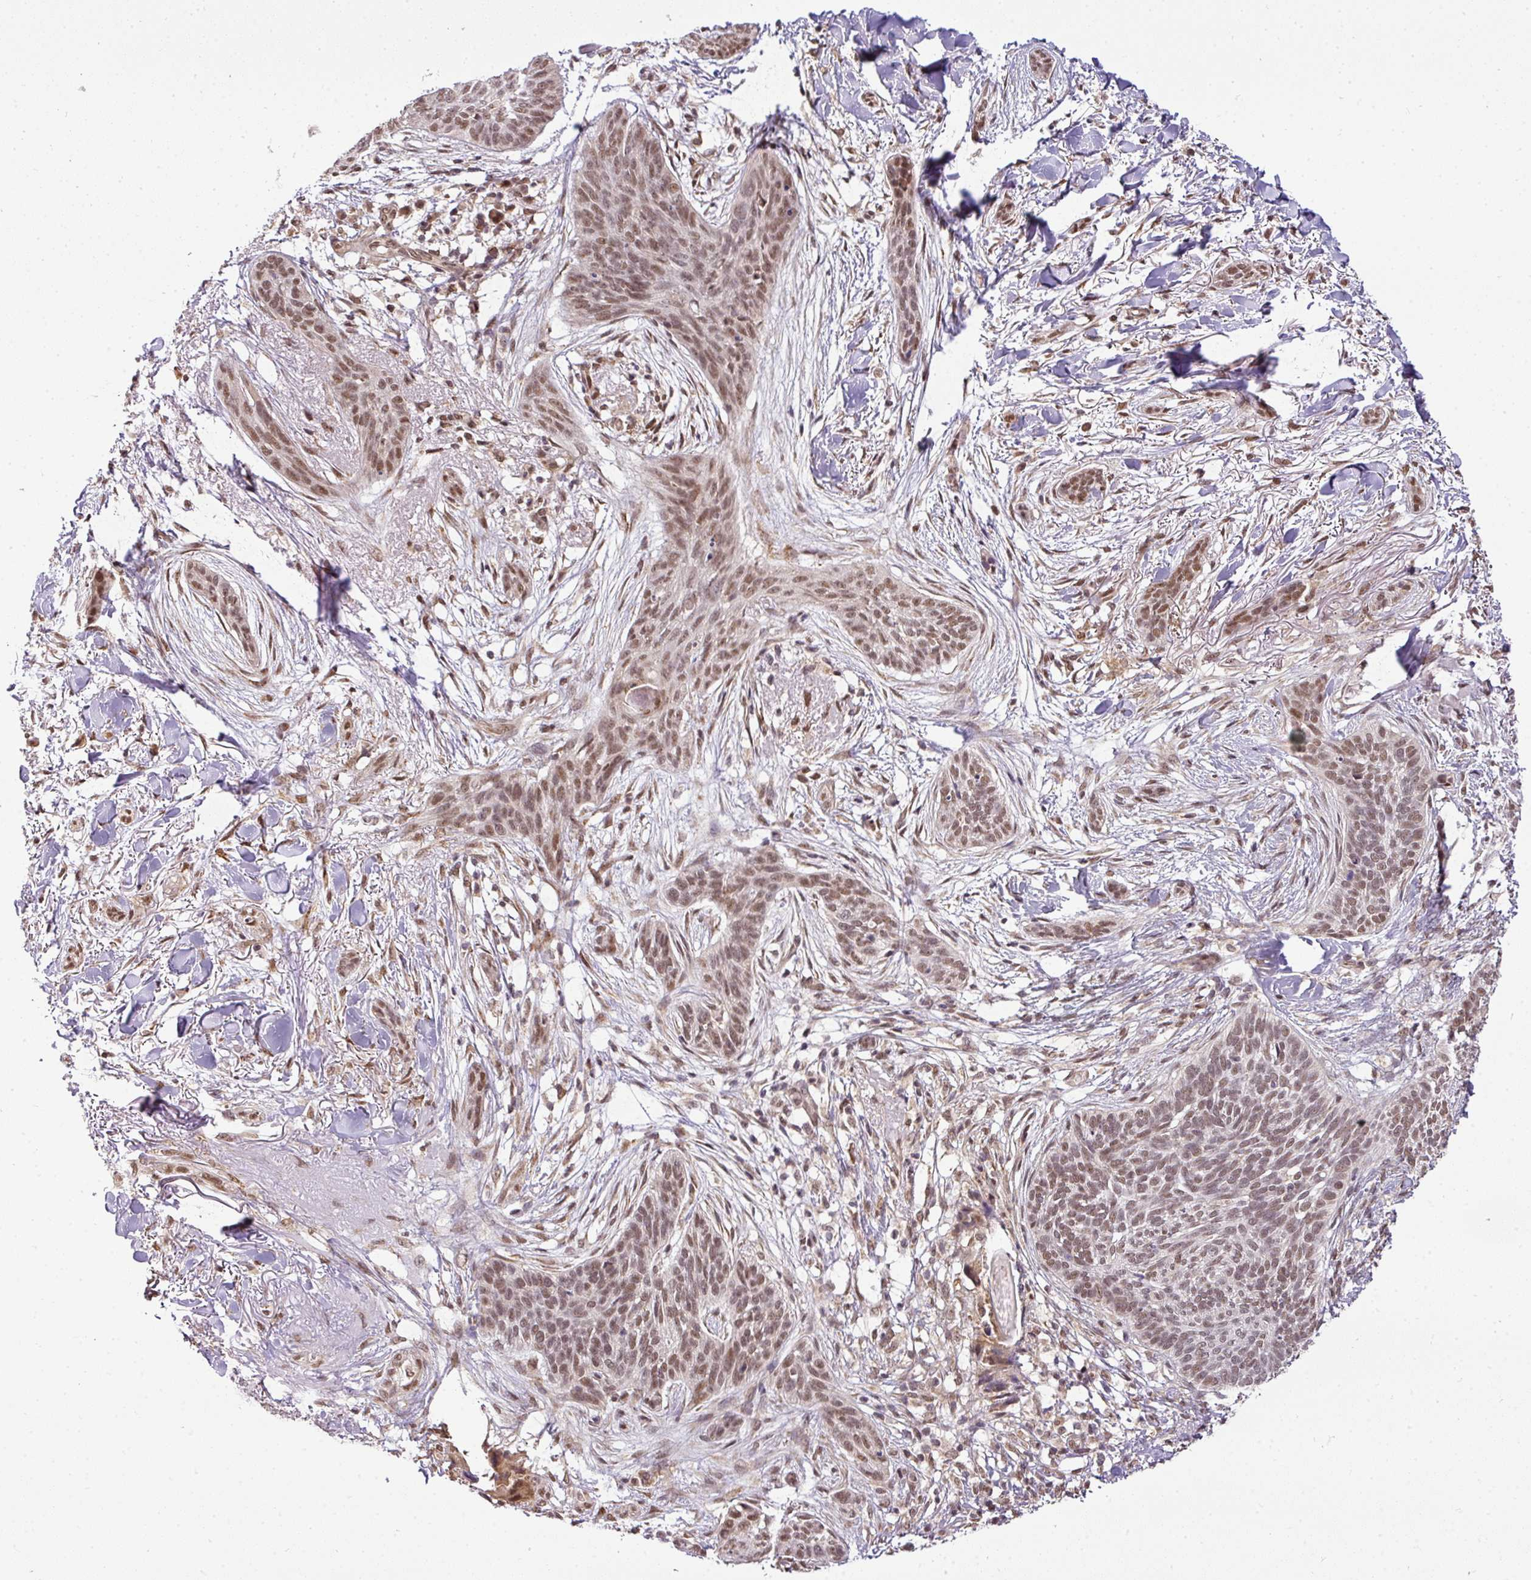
{"staining": {"intensity": "moderate", "quantity": ">75%", "location": "nuclear"}, "tissue": "skin cancer", "cell_type": "Tumor cells", "image_type": "cancer", "snomed": [{"axis": "morphology", "description": "Basal cell carcinoma"}, {"axis": "topography", "description": "Skin"}], "caption": "Protein analysis of skin cancer (basal cell carcinoma) tissue exhibits moderate nuclear positivity in about >75% of tumor cells.", "gene": "C1orf226", "patient": {"sex": "male", "age": 52}}